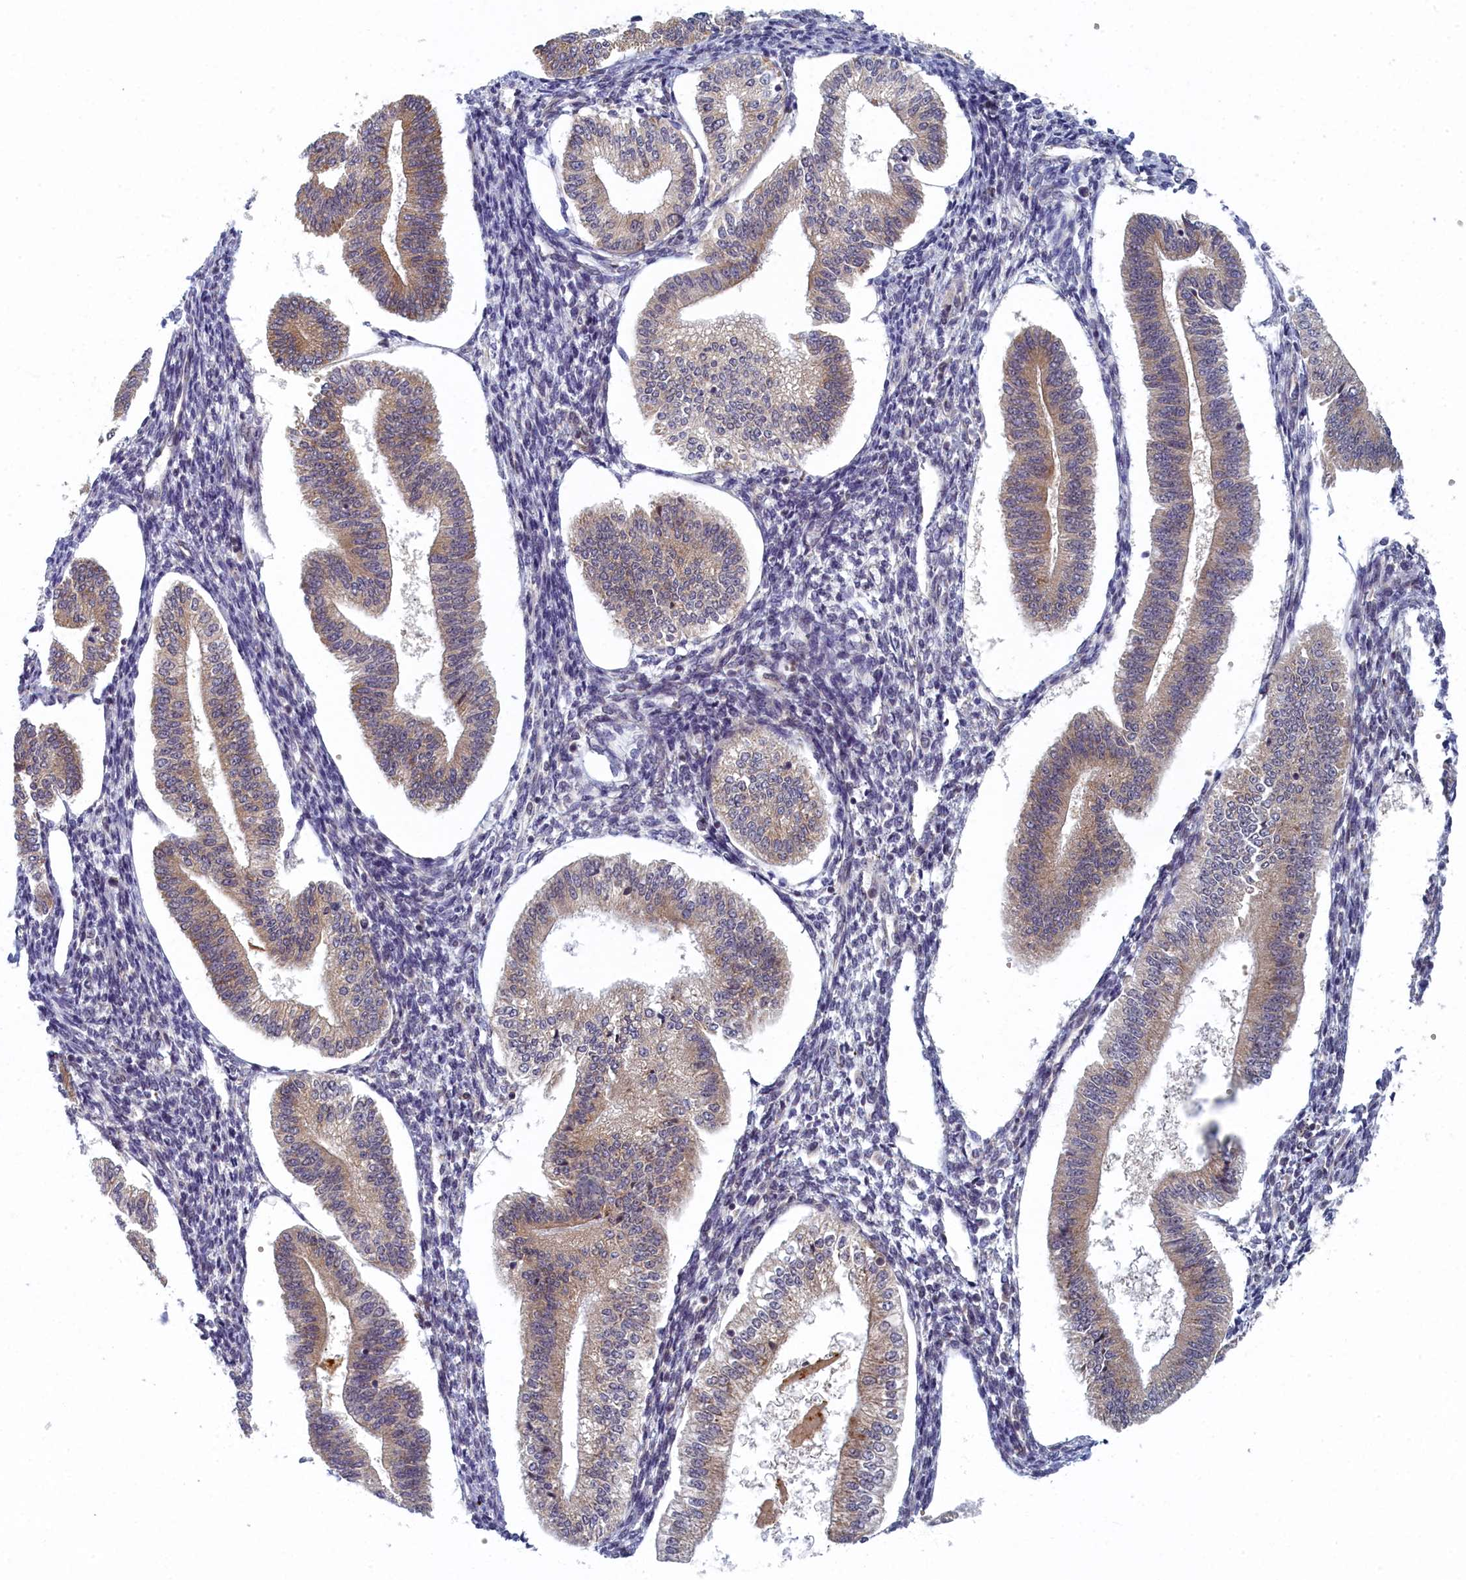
{"staining": {"intensity": "weak", "quantity": "25%-75%", "location": "cytoplasmic/membranous"}, "tissue": "endometrium", "cell_type": "Cells in endometrial stroma", "image_type": "normal", "snomed": [{"axis": "morphology", "description": "Normal tissue, NOS"}, {"axis": "topography", "description": "Endometrium"}], "caption": "Protein staining demonstrates weak cytoplasmic/membranous expression in approximately 25%-75% of cells in endometrial stroma in benign endometrium.", "gene": "DNAJC17", "patient": {"sex": "female", "age": 34}}